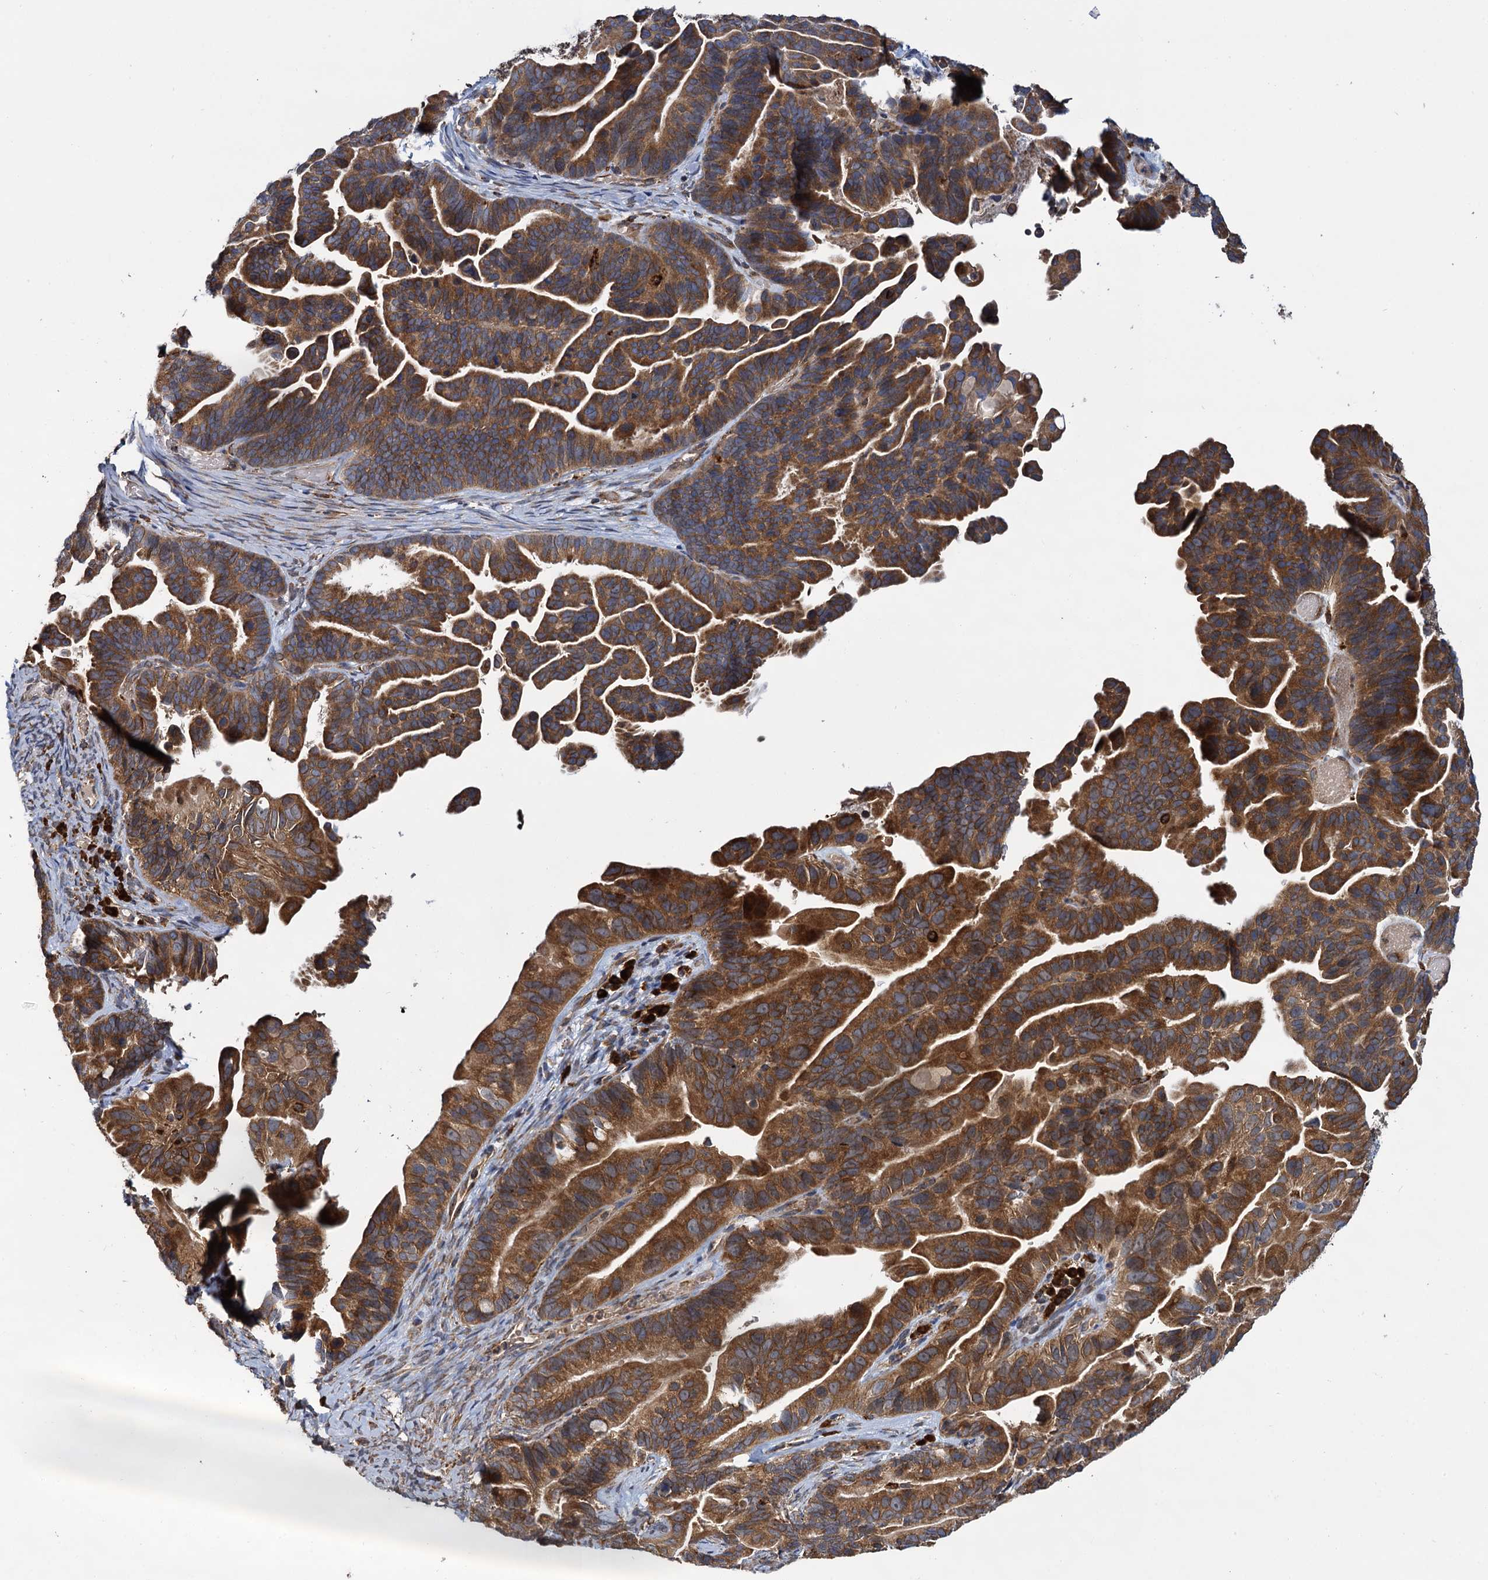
{"staining": {"intensity": "strong", "quantity": ">75%", "location": "cytoplasmic/membranous"}, "tissue": "ovarian cancer", "cell_type": "Tumor cells", "image_type": "cancer", "snomed": [{"axis": "morphology", "description": "Cystadenocarcinoma, serous, NOS"}, {"axis": "topography", "description": "Ovary"}], "caption": "Immunohistochemical staining of serous cystadenocarcinoma (ovarian) reveals high levels of strong cytoplasmic/membranous protein staining in approximately >75% of tumor cells.", "gene": "UFM1", "patient": {"sex": "female", "age": 56}}